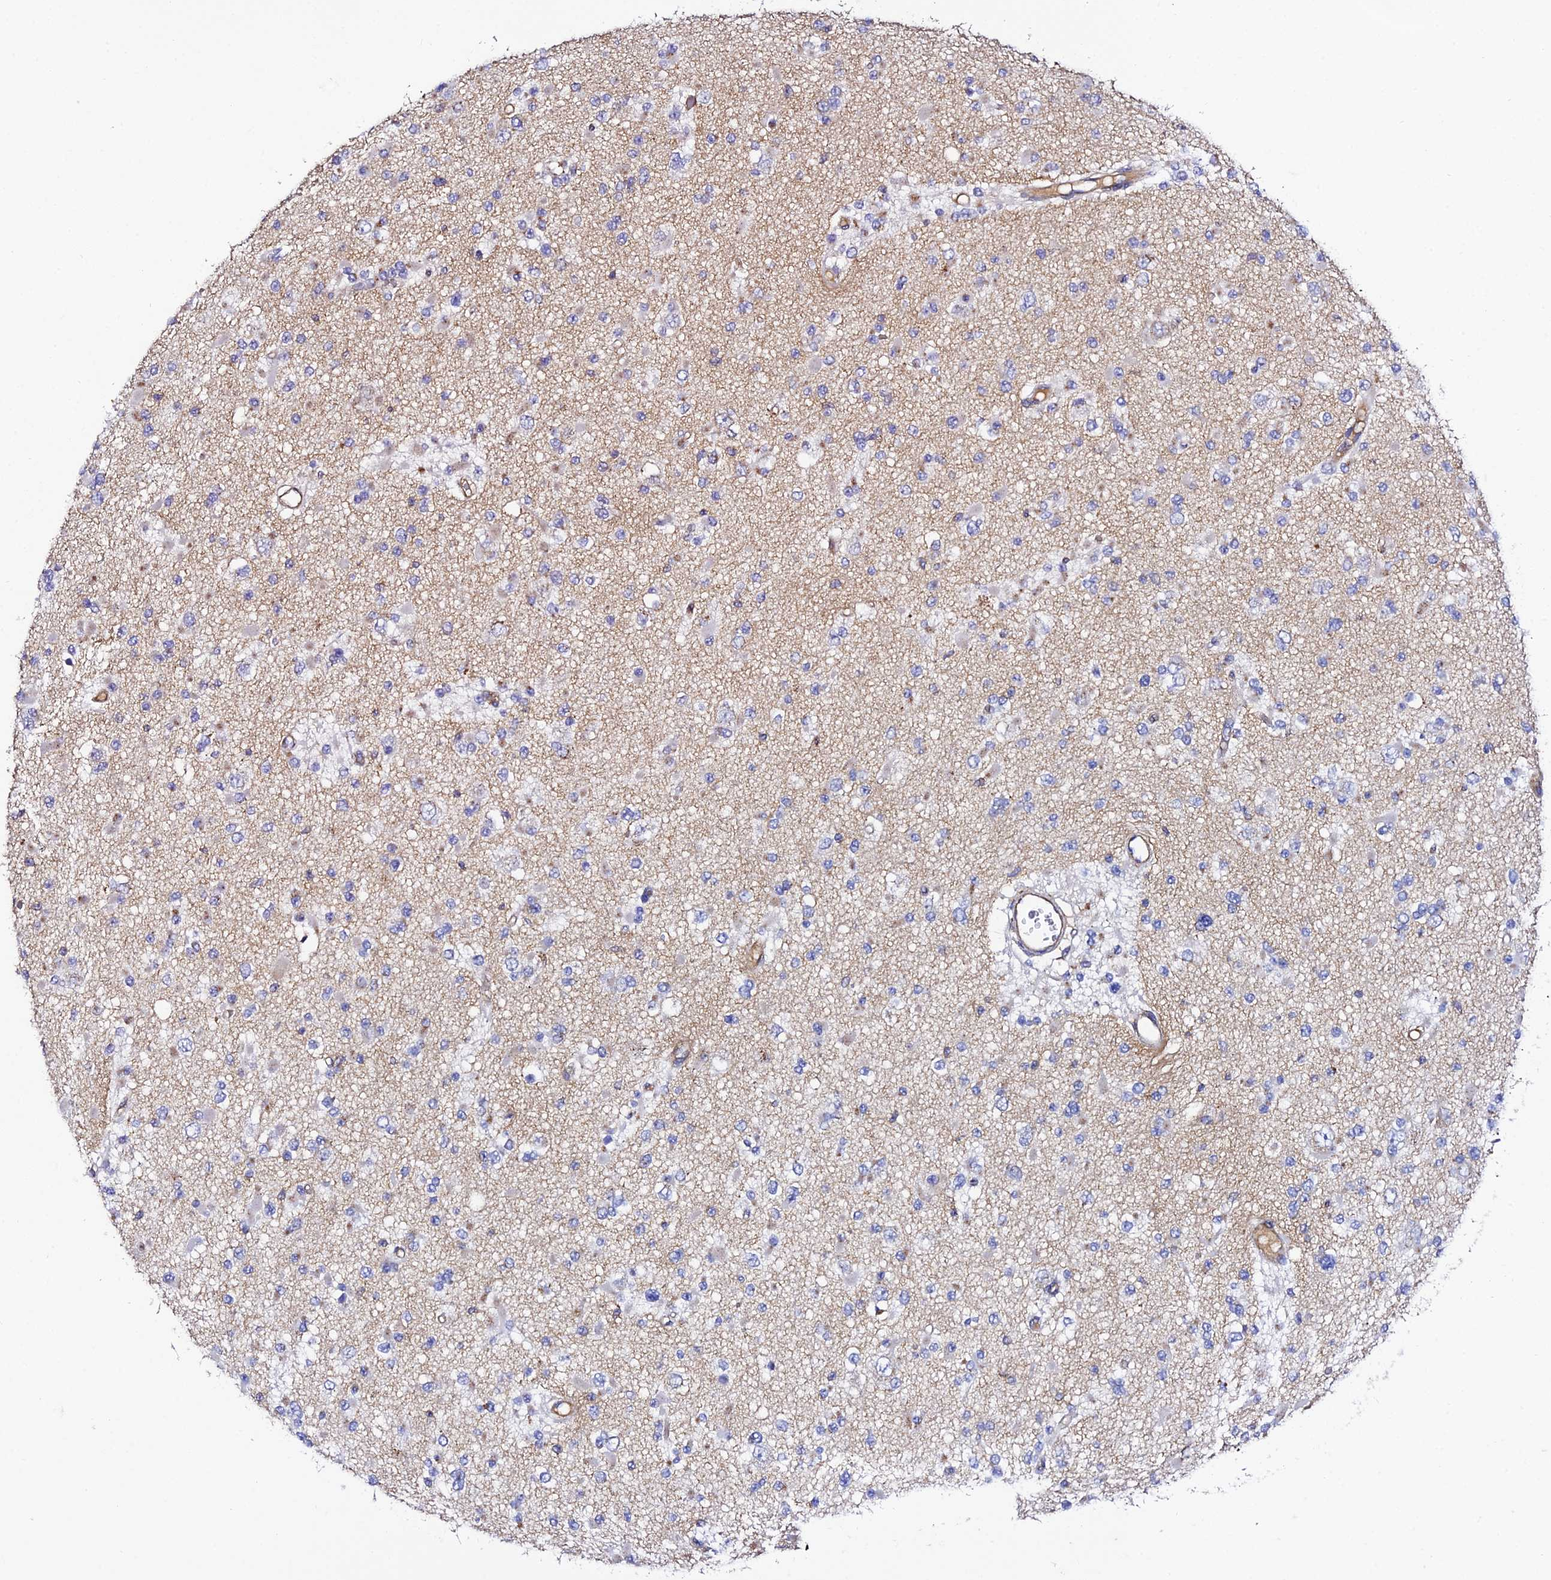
{"staining": {"intensity": "negative", "quantity": "none", "location": "none"}, "tissue": "glioma", "cell_type": "Tumor cells", "image_type": "cancer", "snomed": [{"axis": "morphology", "description": "Glioma, malignant, Low grade"}, {"axis": "topography", "description": "Brain"}], "caption": "Malignant glioma (low-grade) was stained to show a protein in brown. There is no significant staining in tumor cells. (DAB (3,3'-diaminobenzidine) immunohistochemistry (IHC) visualized using brightfield microscopy, high magnification).", "gene": "TRPV2", "patient": {"sex": "female", "age": 22}}